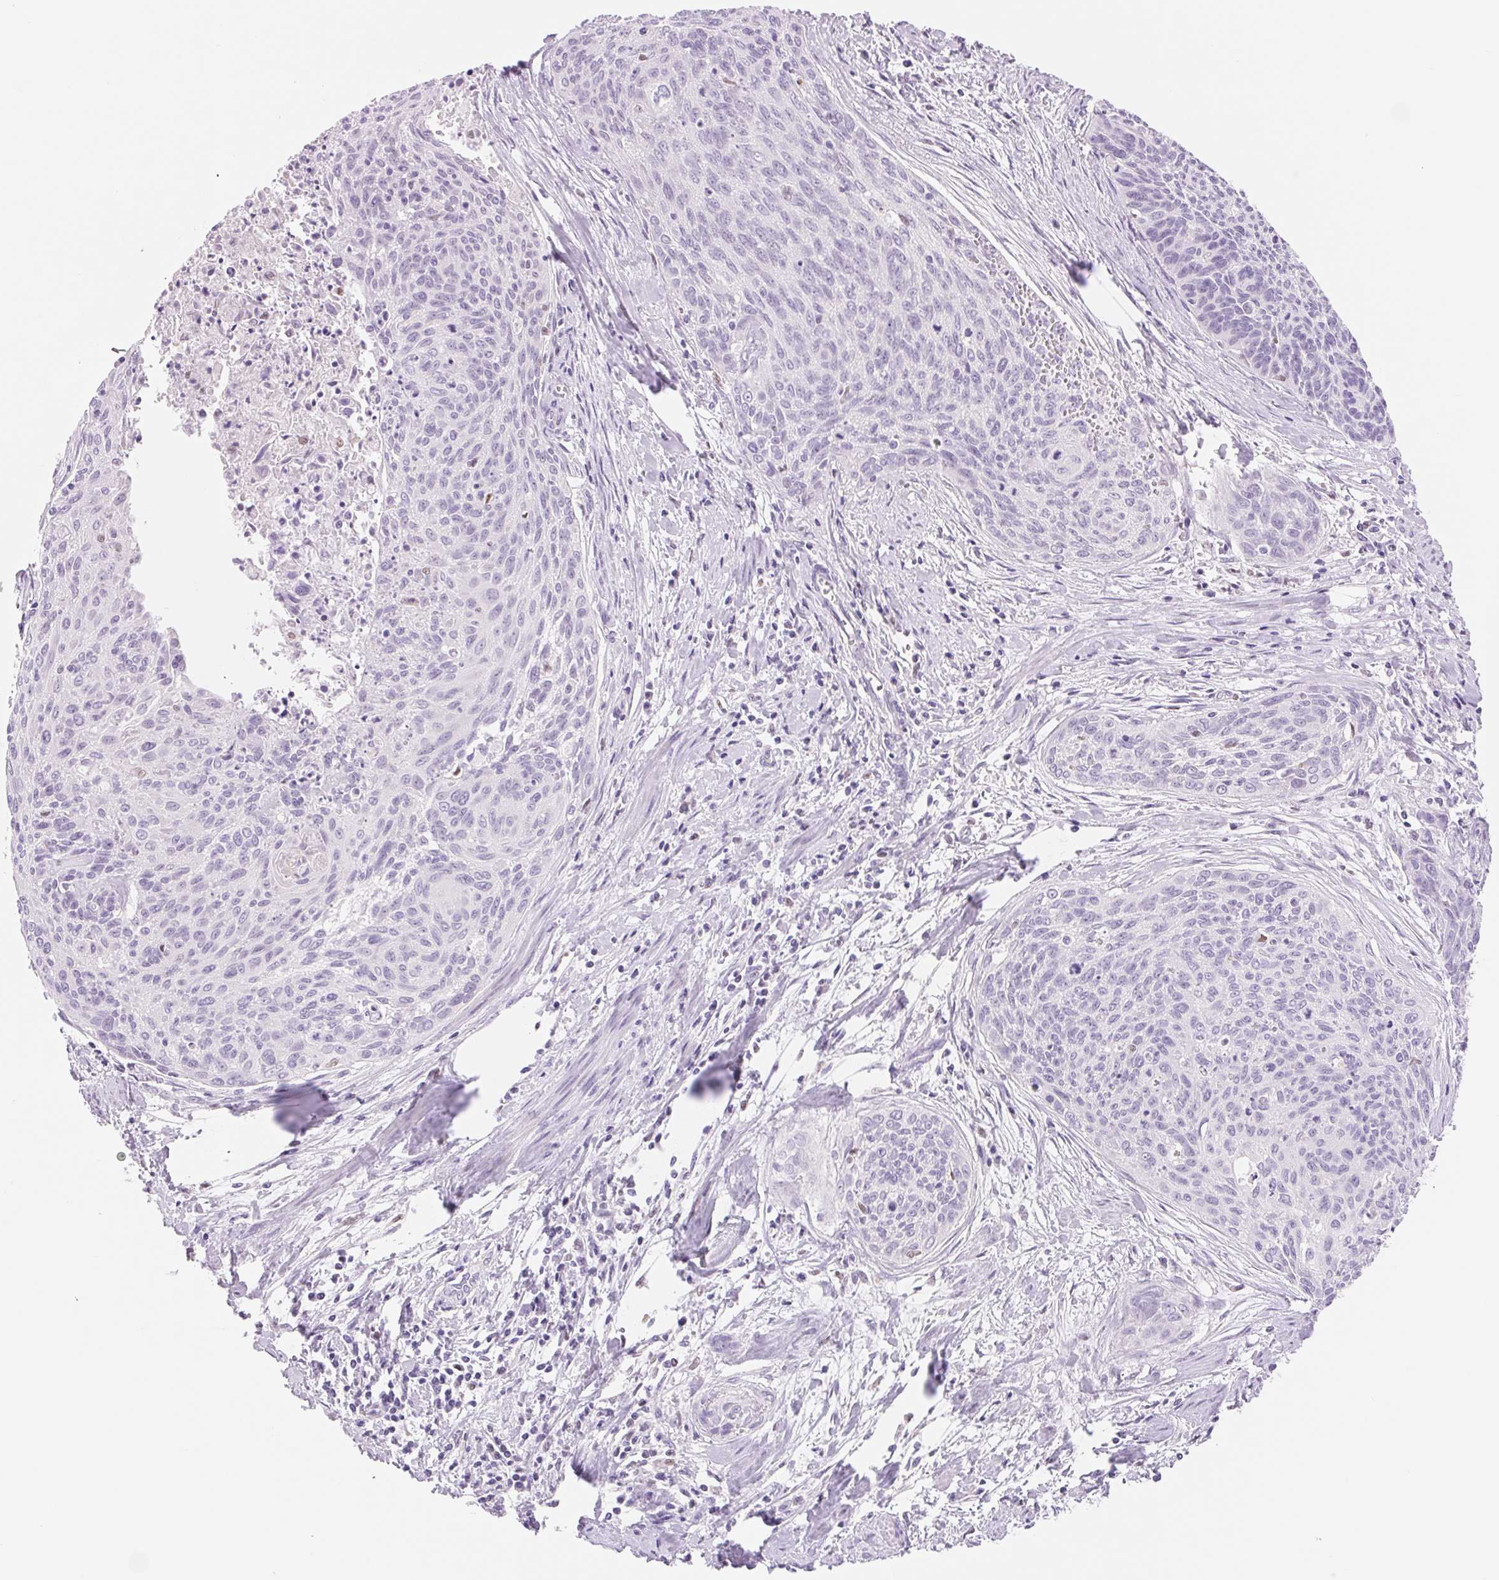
{"staining": {"intensity": "negative", "quantity": "none", "location": "none"}, "tissue": "cervical cancer", "cell_type": "Tumor cells", "image_type": "cancer", "snomed": [{"axis": "morphology", "description": "Squamous cell carcinoma, NOS"}, {"axis": "topography", "description": "Cervix"}], "caption": "Immunohistochemistry (IHC) photomicrograph of neoplastic tissue: cervical squamous cell carcinoma stained with DAB (3,3'-diaminobenzidine) reveals no significant protein positivity in tumor cells. (DAB immunohistochemistry visualized using brightfield microscopy, high magnification).", "gene": "ASGR2", "patient": {"sex": "female", "age": 55}}